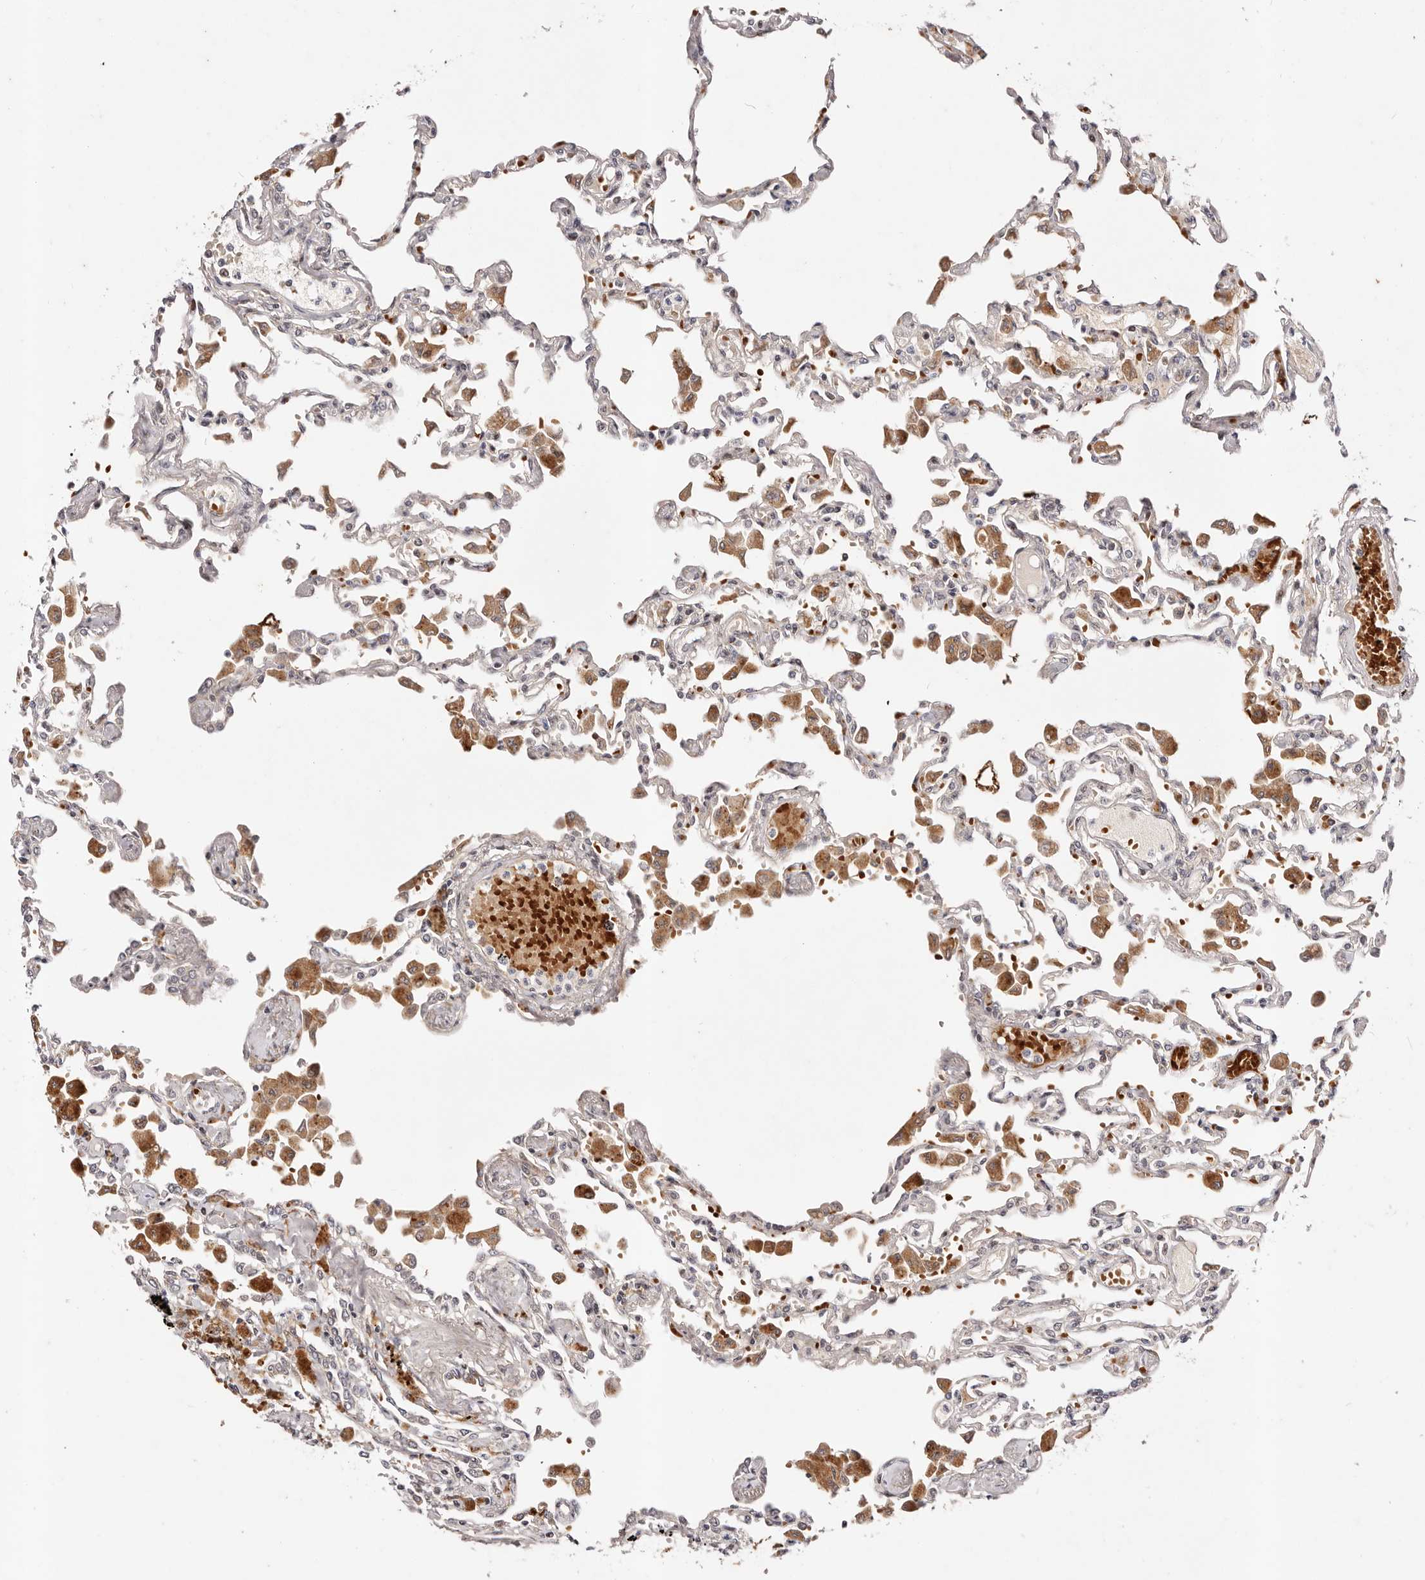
{"staining": {"intensity": "negative", "quantity": "none", "location": "none"}, "tissue": "lung", "cell_type": "Alveolar cells", "image_type": "normal", "snomed": [{"axis": "morphology", "description": "Normal tissue, NOS"}, {"axis": "topography", "description": "Bronchus"}, {"axis": "topography", "description": "Lung"}], "caption": "Image shows no significant protein staining in alveolar cells of normal lung.", "gene": "WRN", "patient": {"sex": "female", "age": 49}}